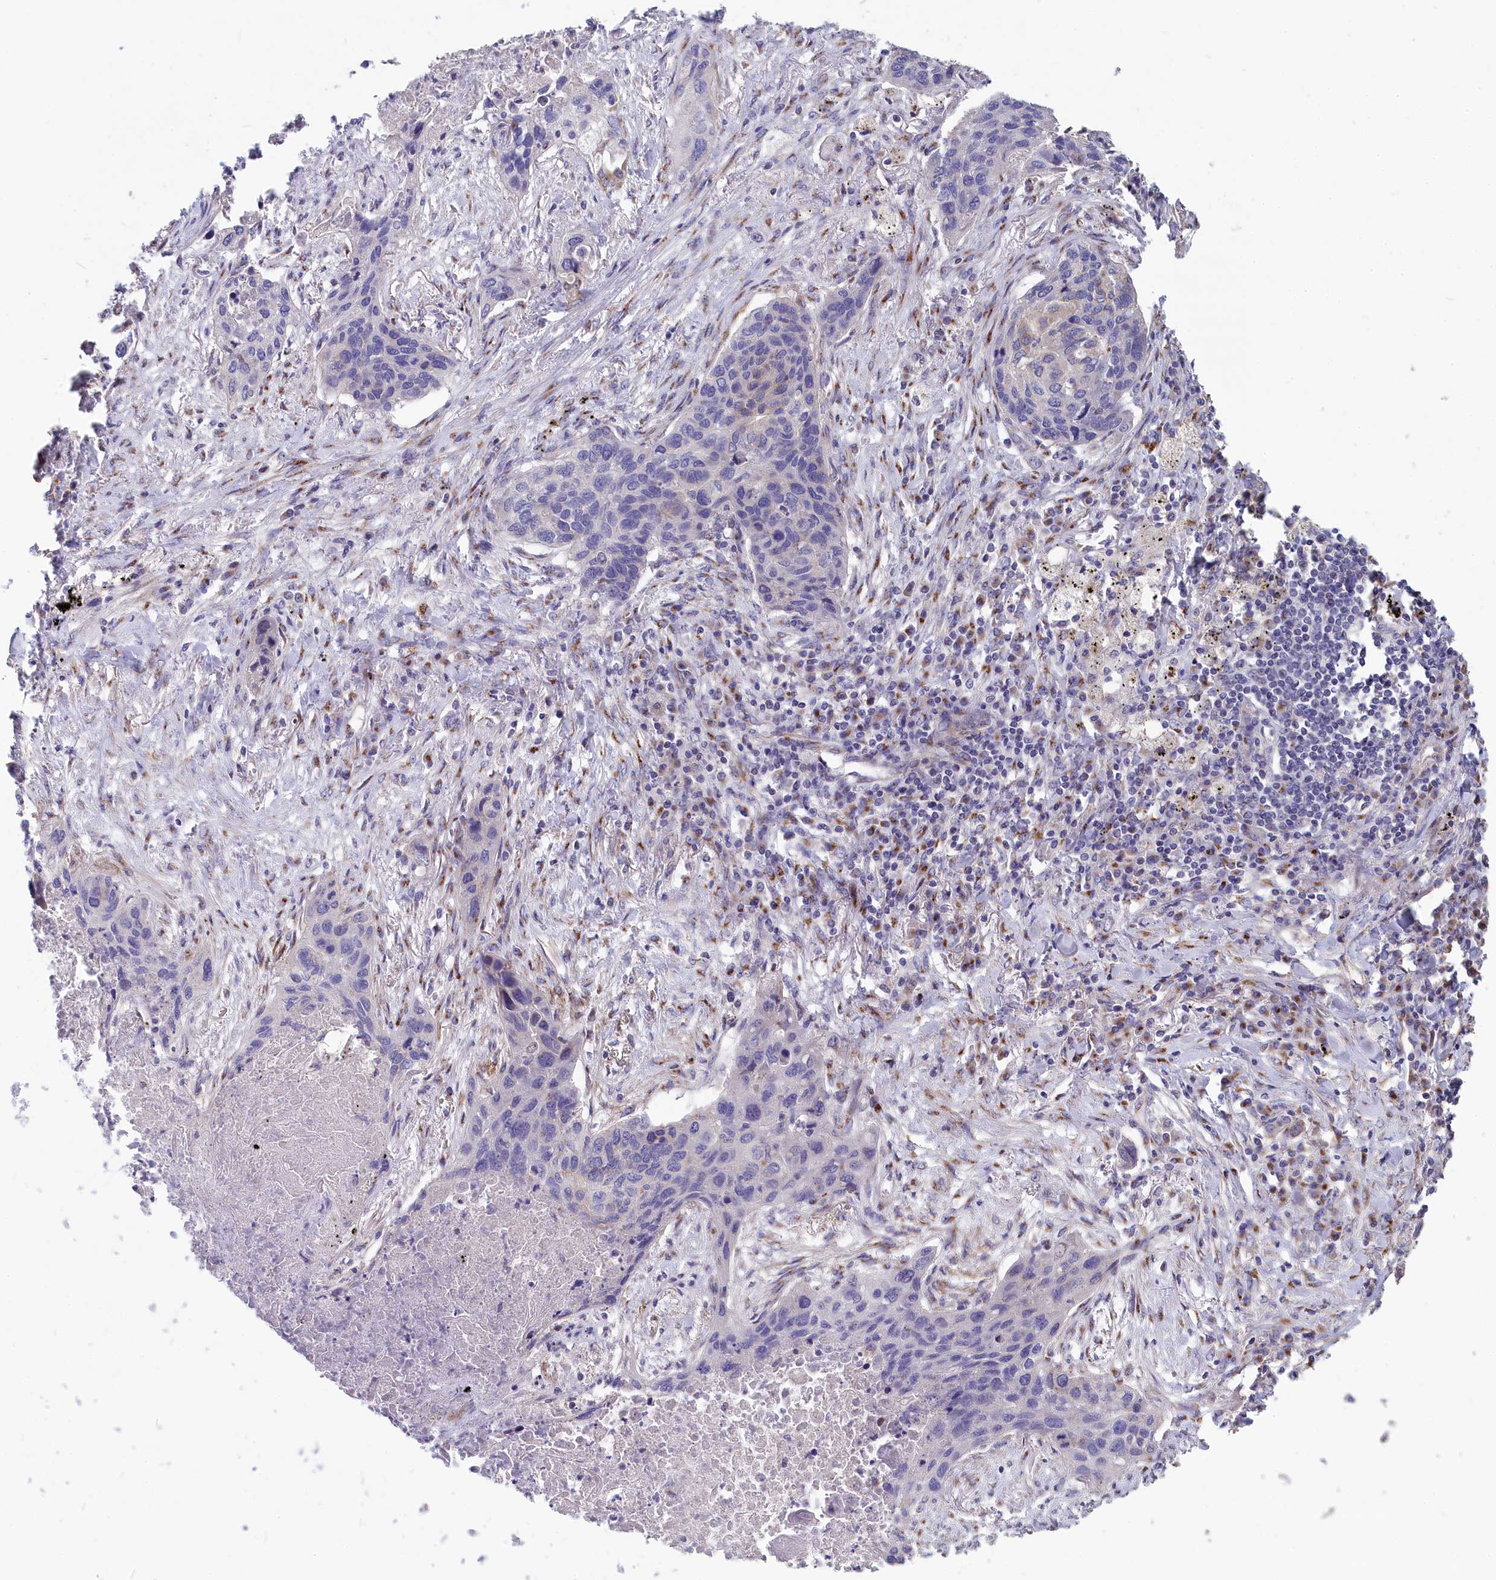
{"staining": {"intensity": "negative", "quantity": "none", "location": "none"}, "tissue": "lung cancer", "cell_type": "Tumor cells", "image_type": "cancer", "snomed": [{"axis": "morphology", "description": "Squamous cell carcinoma, NOS"}, {"axis": "topography", "description": "Lung"}], "caption": "The photomicrograph exhibits no significant staining in tumor cells of lung squamous cell carcinoma. The staining was performed using DAB to visualize the protein expression in brown, while the nuclei were stained in blue with hematoxylin (Magnification: 20x).", "gene": "TUBGCP4", "patient": {"sex": "female", "age": 63}}